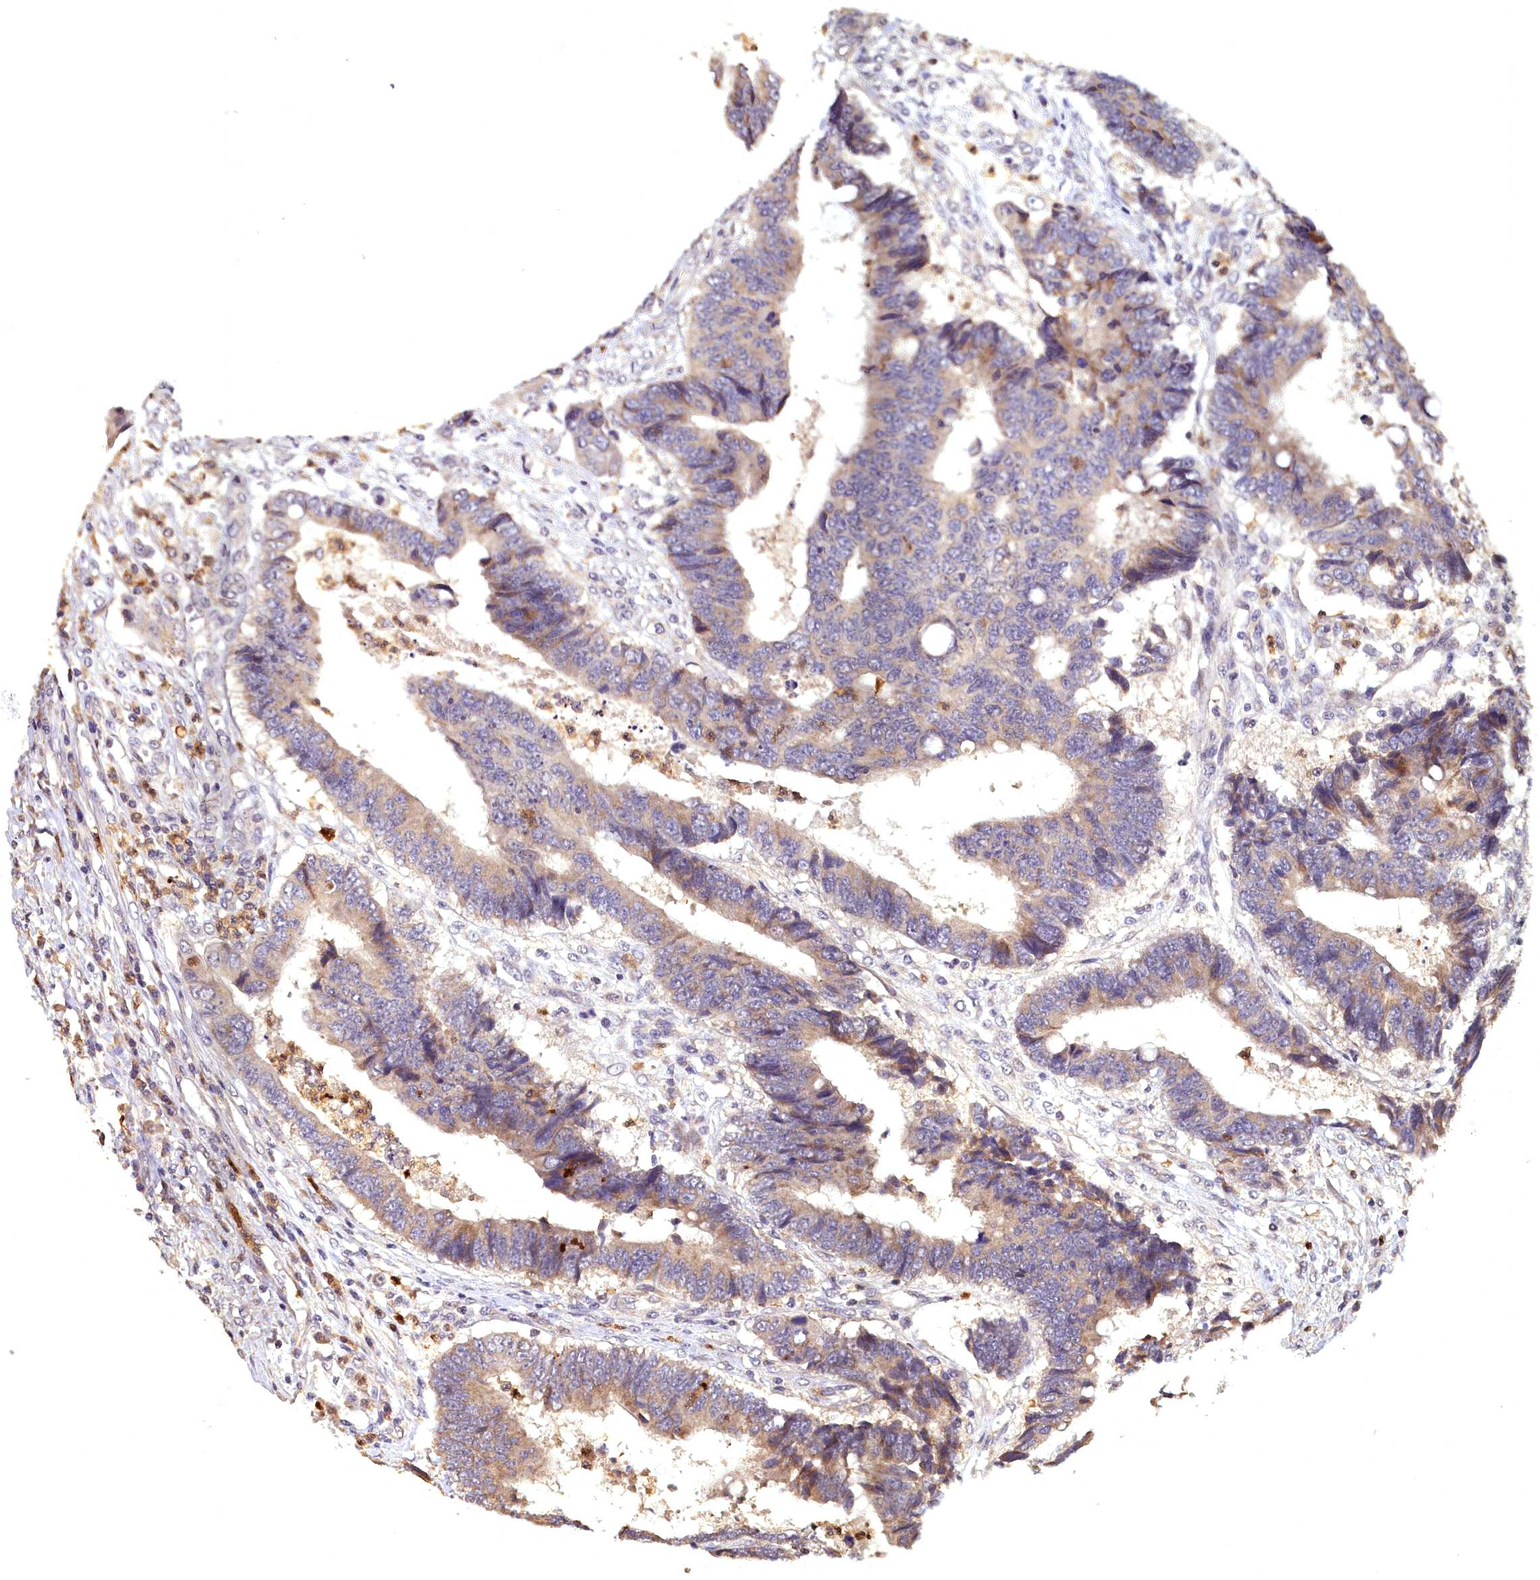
{"staining": {"intensity": "weak", "quantity": "25%-75%", "location": "cytoplasmic/membranous"}, "tissue": "colorectal cancer", "cell_type": "Tumor cells", "image_type": "cancer", "snomed": [{"axis": "morphology", "description": "Adenocarcinoma, NOS"}, {"axis": "topography", "description": "Rectum"}], "caption": "Approximately 25%-75% of tumor cells in human adenocarcinoma (colorectal) exhibit weak cytoplasmic/membranous protein staining as visualized by brown immunohistochemical staining.", "gene": "EPB41L4B", "patient": {"sex": "male", "age": 84}}